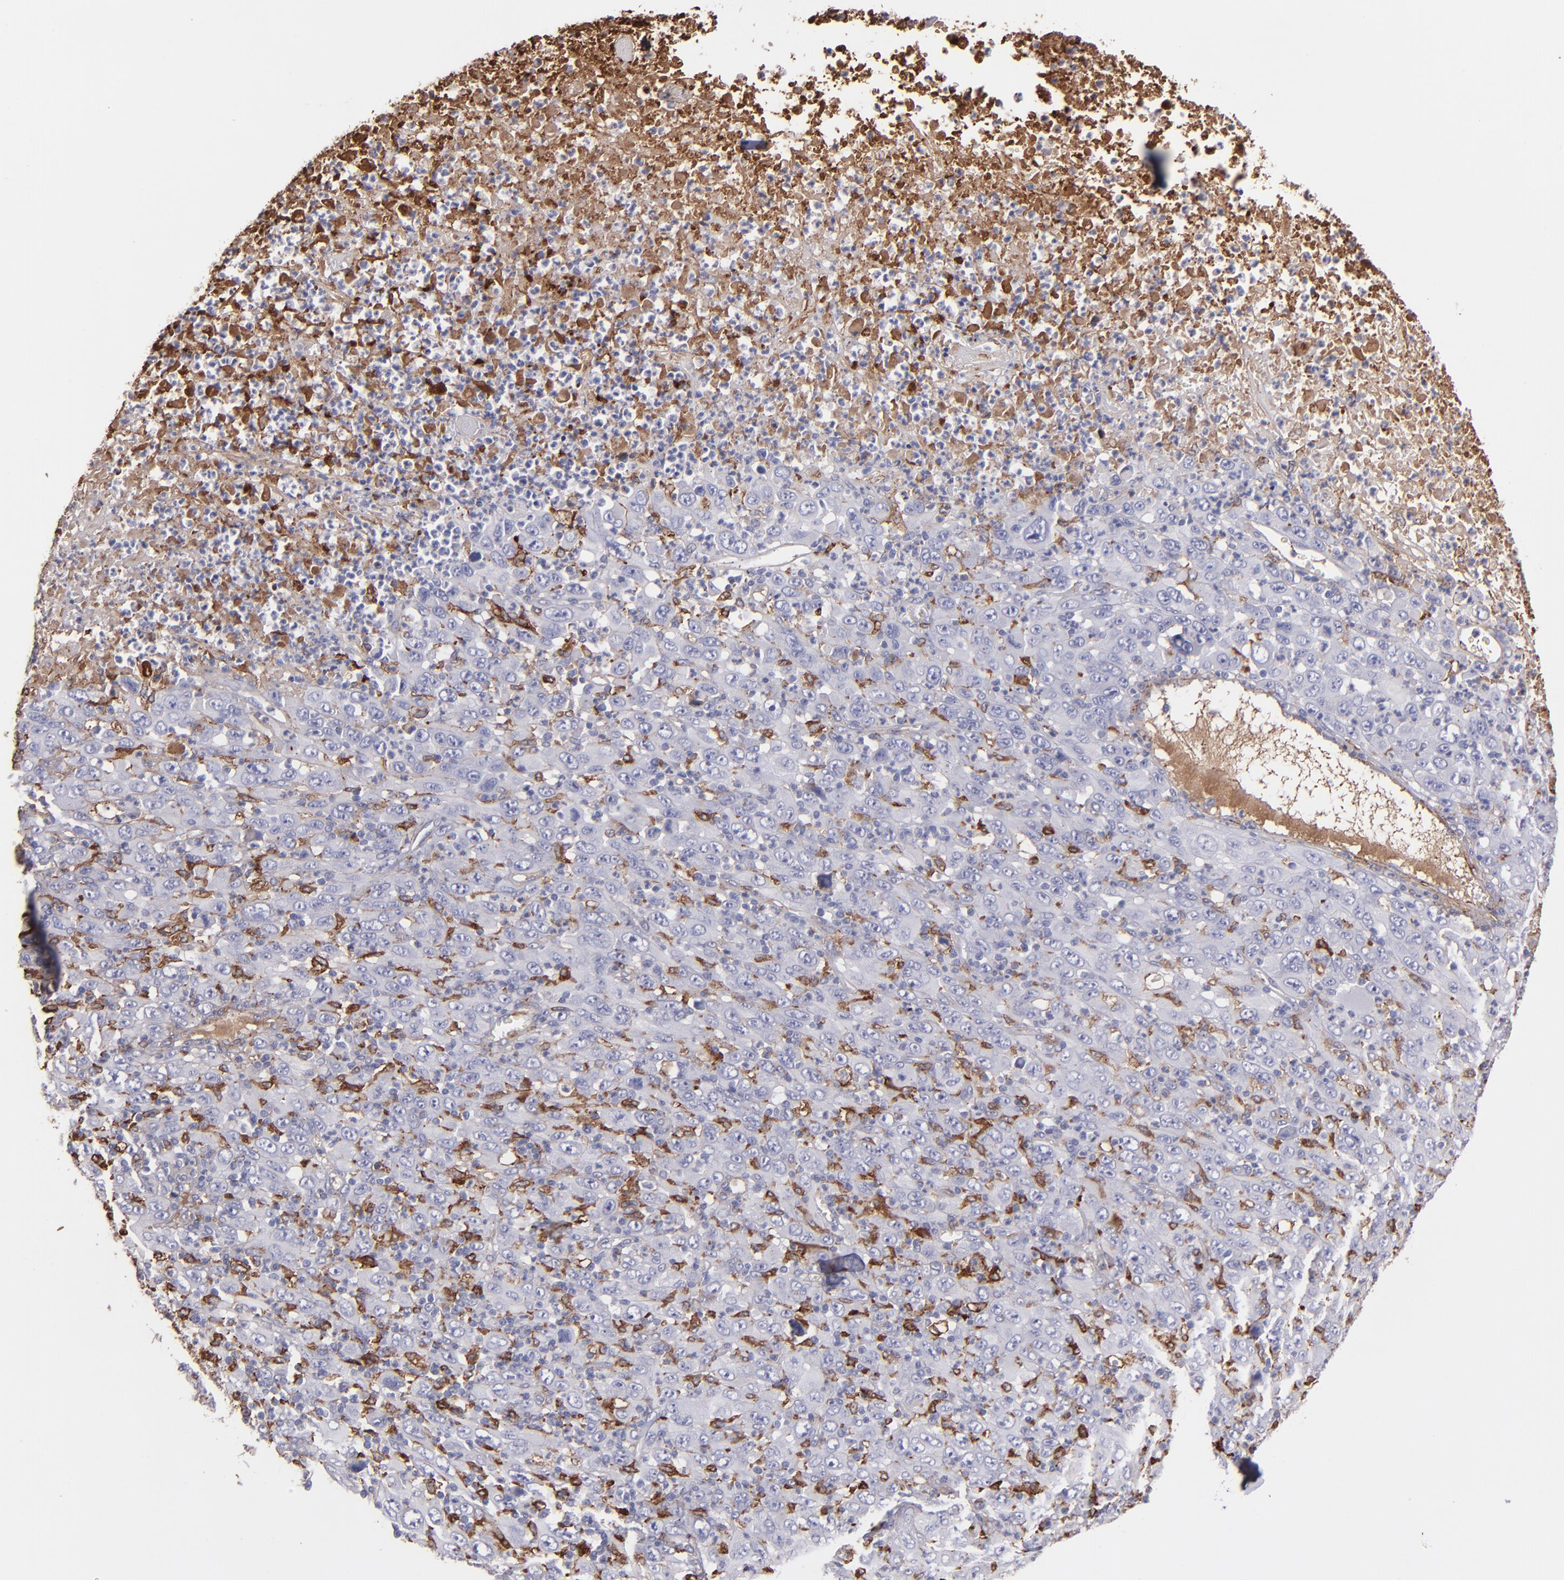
{"staining": {"intensity": "negative", "quantity": "none", "location": "none"}, "tissue": "melanoma", "cell_type": "Tumor cells", "image_type": "cancer", "snomed": [{"axis": "morphology", "description": "Malignant melanoma, Metastatic site"}, {"axis": "topography", "description": "Skin"}], "caption": "The histopathology image exhibits no significant expression in tumor cells of melanoma. (DAB (3,3'-diaminobenzidine) immunohistochemistry, high magnification).", "gene": "C1QA", "patient": {"sex": "female", "age": 56}}